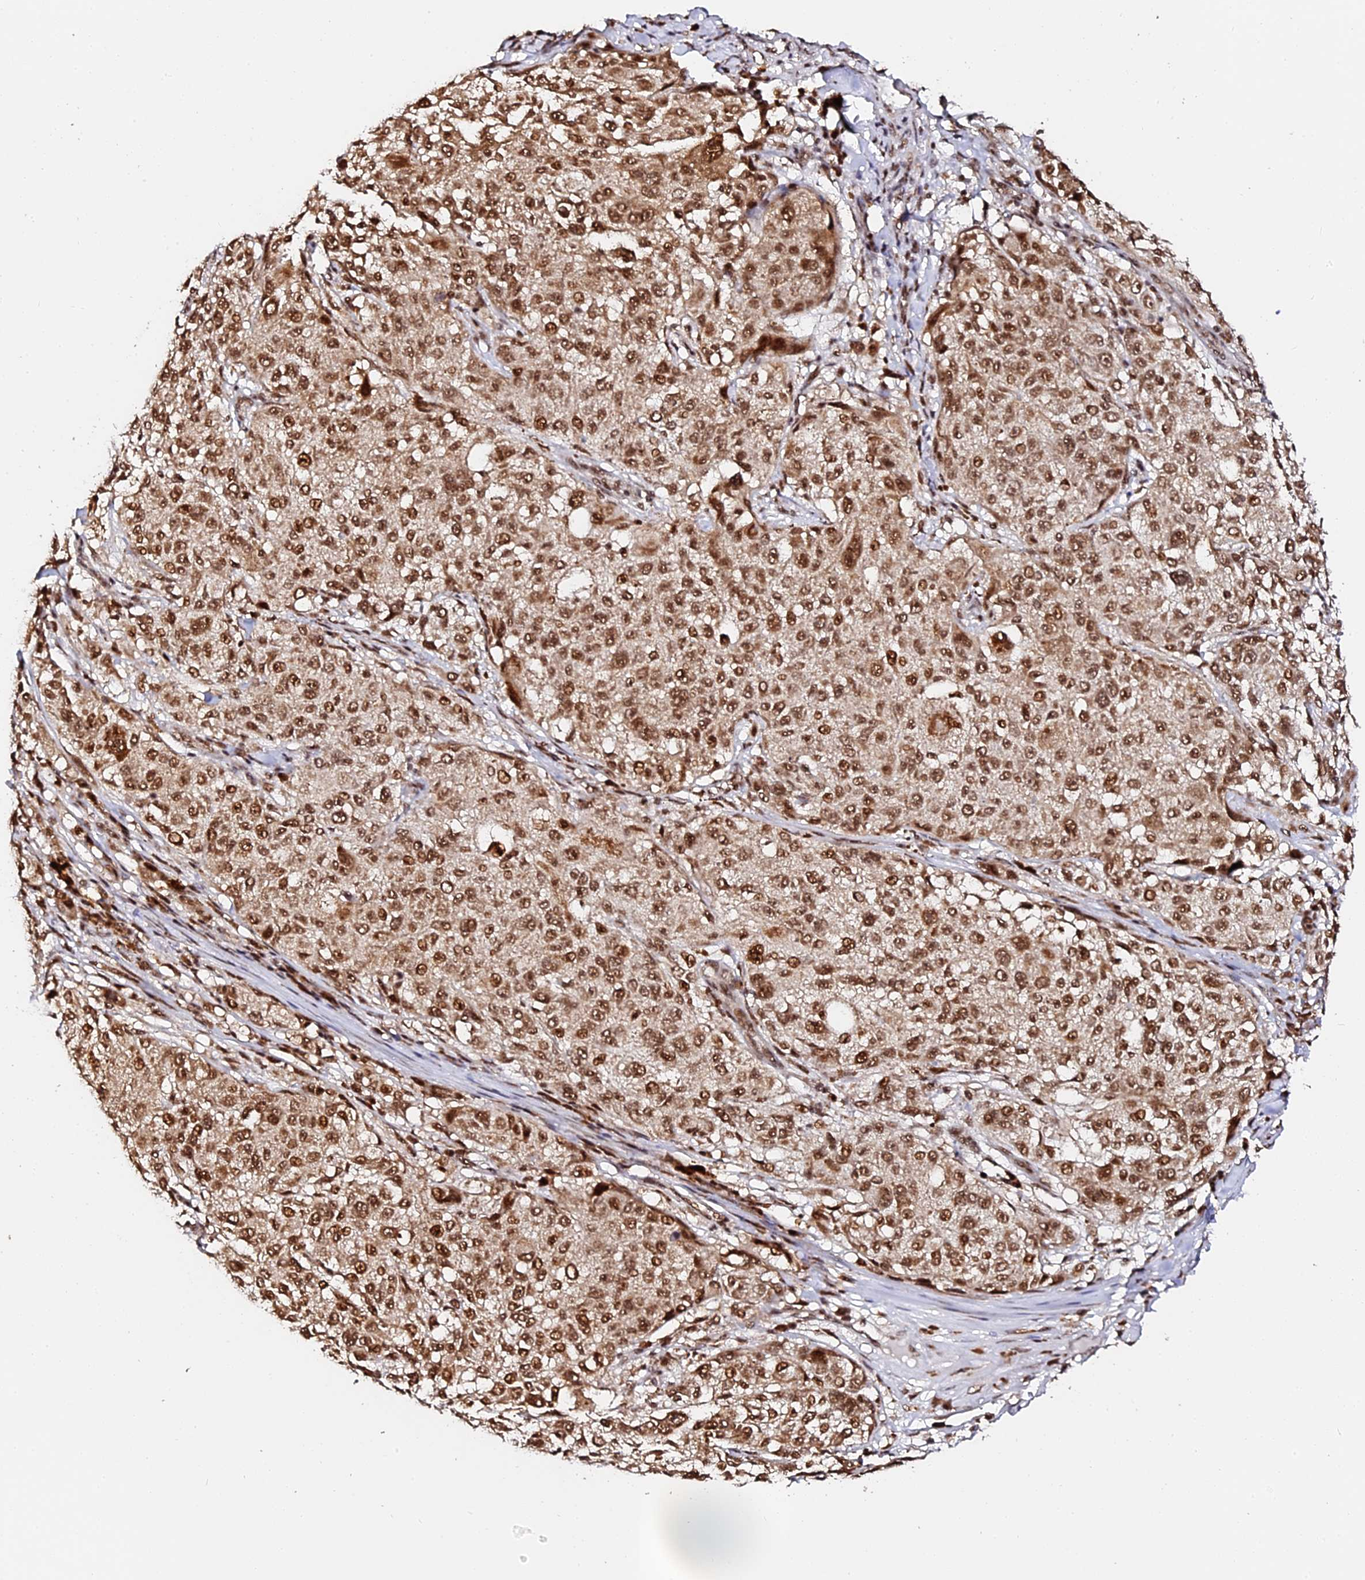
{"staining": {"intensity": "moderate", "quantity": ">75%", "location": "nuclear"}, "tissue": "melanoma", "cell_type": "Tumor cells", "image_type": "cancer", "snomed": [{"axis": "morphology", "description": "Necrosis, NOS"}, {"axis": "morphology", "description": "Malignant melanoma, NOS"}, {"axis": "topography", "description": "Skin"}], "caption": "Immunohistochemical staining of malignant melanoma reveals moderate nuclear protein staining in approximately >75% of tumor cells.", "gene": "MCRS1", "patient": {"sex": "female", "age": 87}}